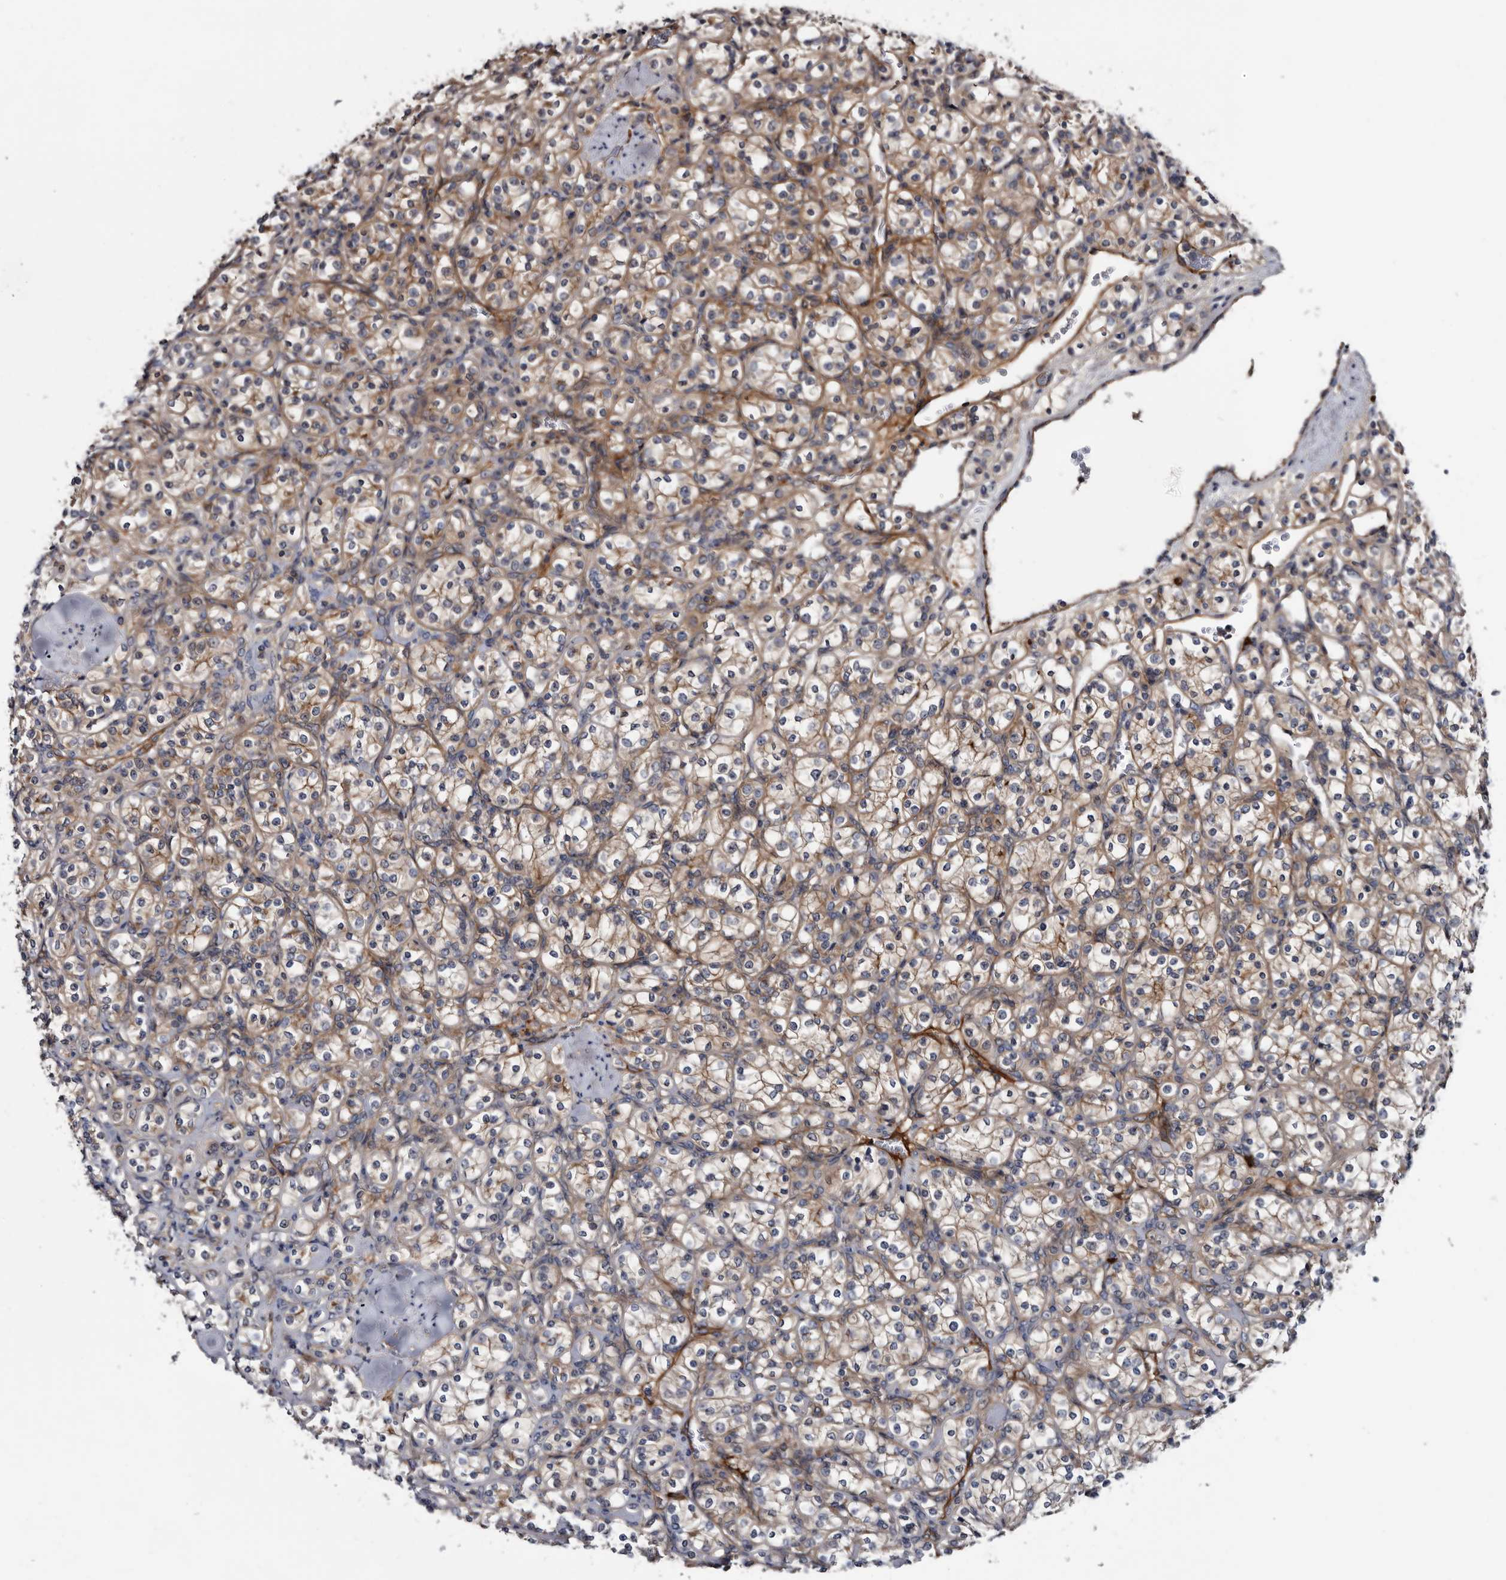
{"staining": {"intensity": "moderate", "quantity": ">75%", "location": "cytoplasmic/membranous"}, "tissue": "renal cancer", "cell_type": "Tumor cells", "image_type": "cancer", "snomed": [{"axis": "morphology", "description": "Adenocarcinoma, NOS"}, {"axis": "topography", "description": "Kidney"}], "caption": "Renal cancer (adenocarcinoma) tissue exhibits moderate cytoplasmic/membranous expression in about >75% of tumor cells, visualized by immunohistochemistry. (DAB = brown stain, brightfield microscopy at high magnification).", "gene": "TSPAN17", "patient": {"sex": "male", "age": 77}}